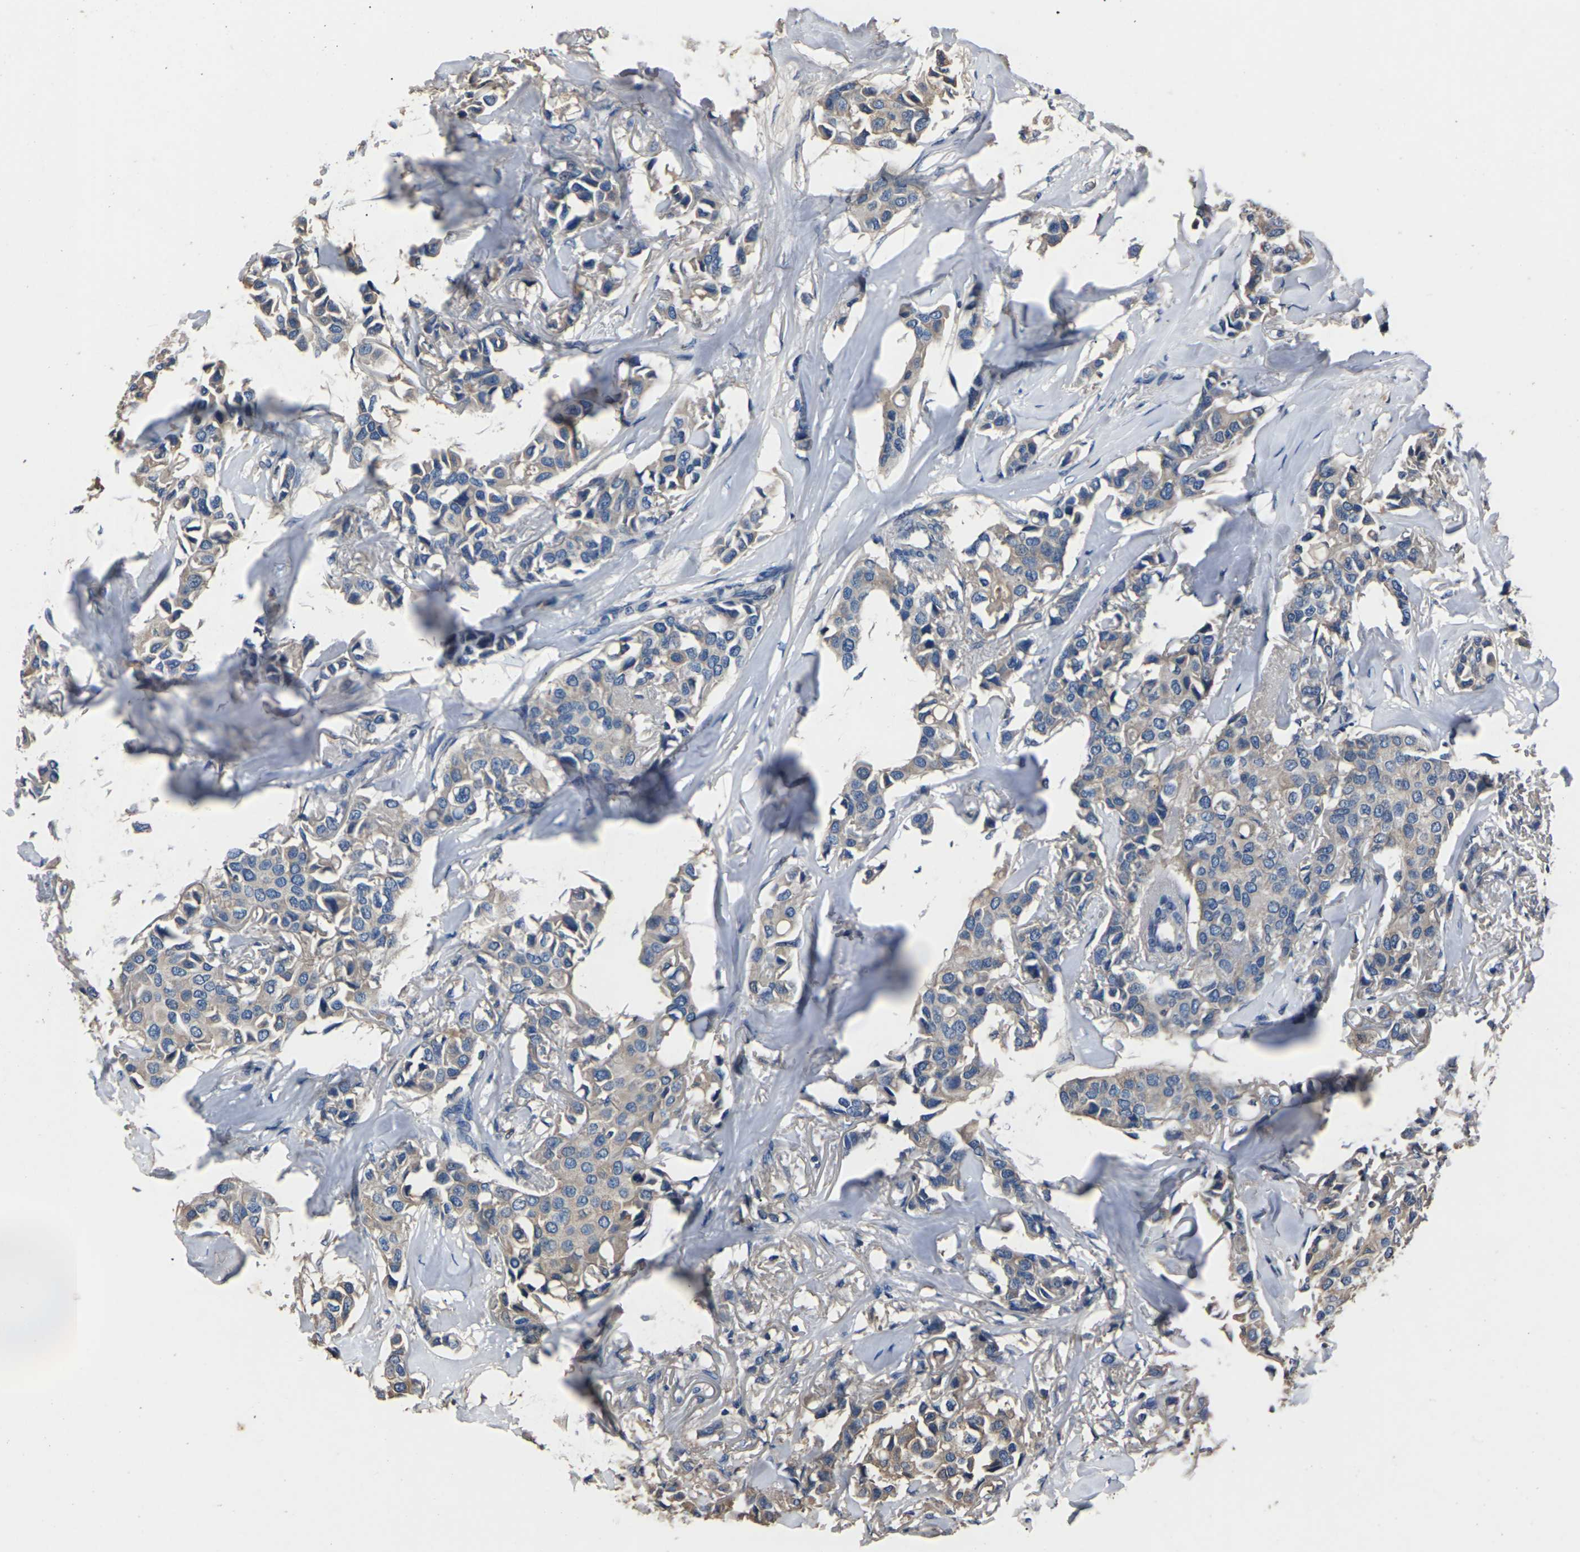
{"staining": {"intensity": "weak", "quantity": ">75%", "location": "cytoplasmic/membranous"}, "tissue": "breast cancer", "cell_type": "Tumor cells", "image_type": "cancer", "snomed": [{"axis": "morphology", "description": "Duct carcinoma"}, {"axis": "topography", "description": "Breast"}], "caption": "A photomicrograph showing weak cytoplasmic/membranous staining in approximately >75% of tumor cells in breast cancer, as visualized by brown immunohistochemical staining.", "gene": "LEP", "patient": {"sex": "female", "age": 80}}